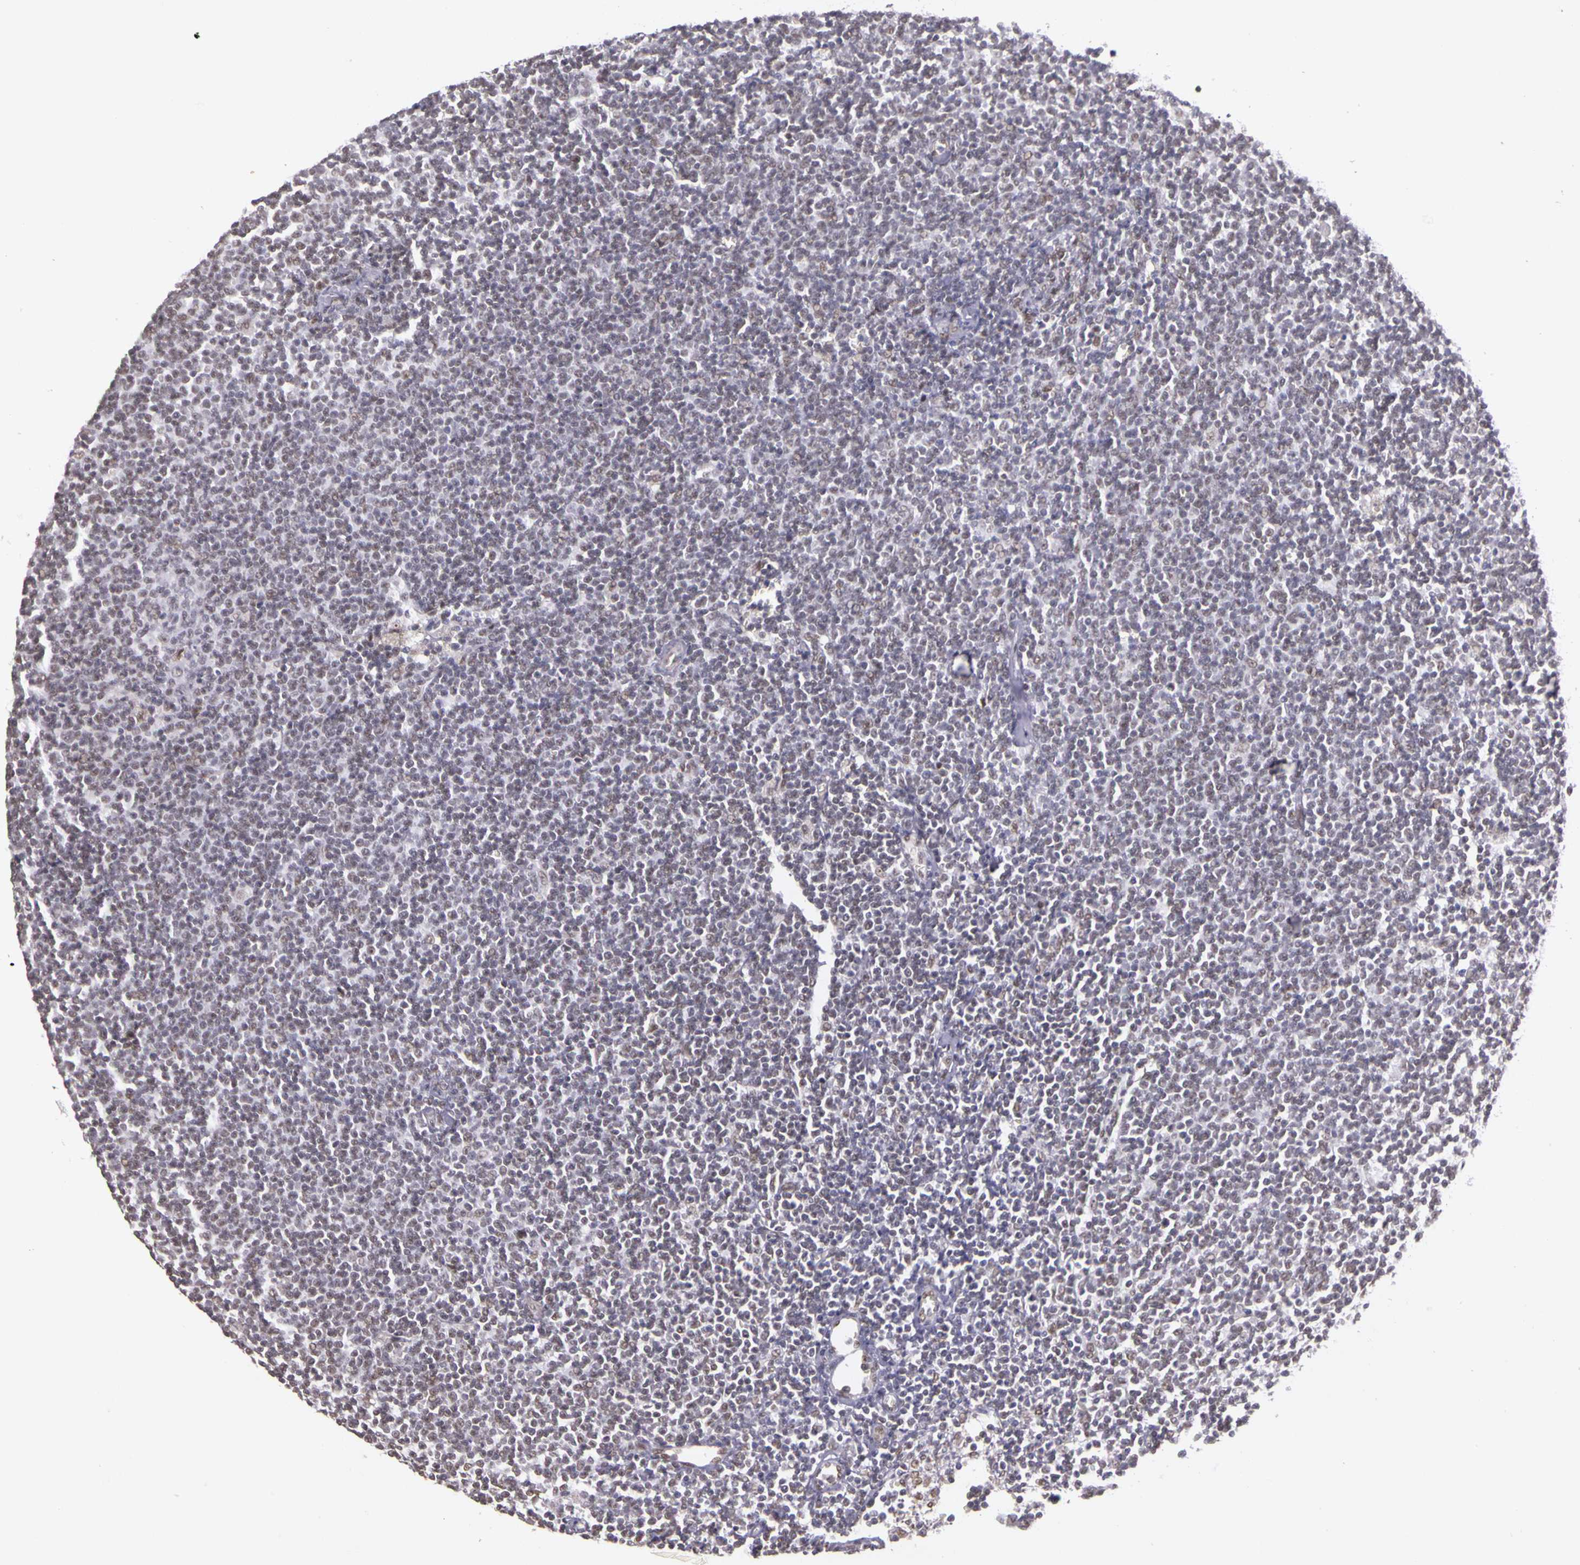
{"staining": {"intensity": "weak", "quantity": "25%-75%", "location": "nuclear"}, "tissue": "lymphoma", "cell_type": "Tumor cells", "image_type": "cancer", "snomed": [{"axis": "morphology", "description": "Malignant lymphoma, non-Hodgkin's type, Low grade"}, {"axis": "topography", "description": "Lymph node"}], "caption": "A brown stain shows weak nuclear positivity of a protein in lymphoma tumor cells. (Brightfield microscopy of DAB IHC at high magnification).", "gene": "WDR13", "patient": {"sex": "male", "age": 65}}